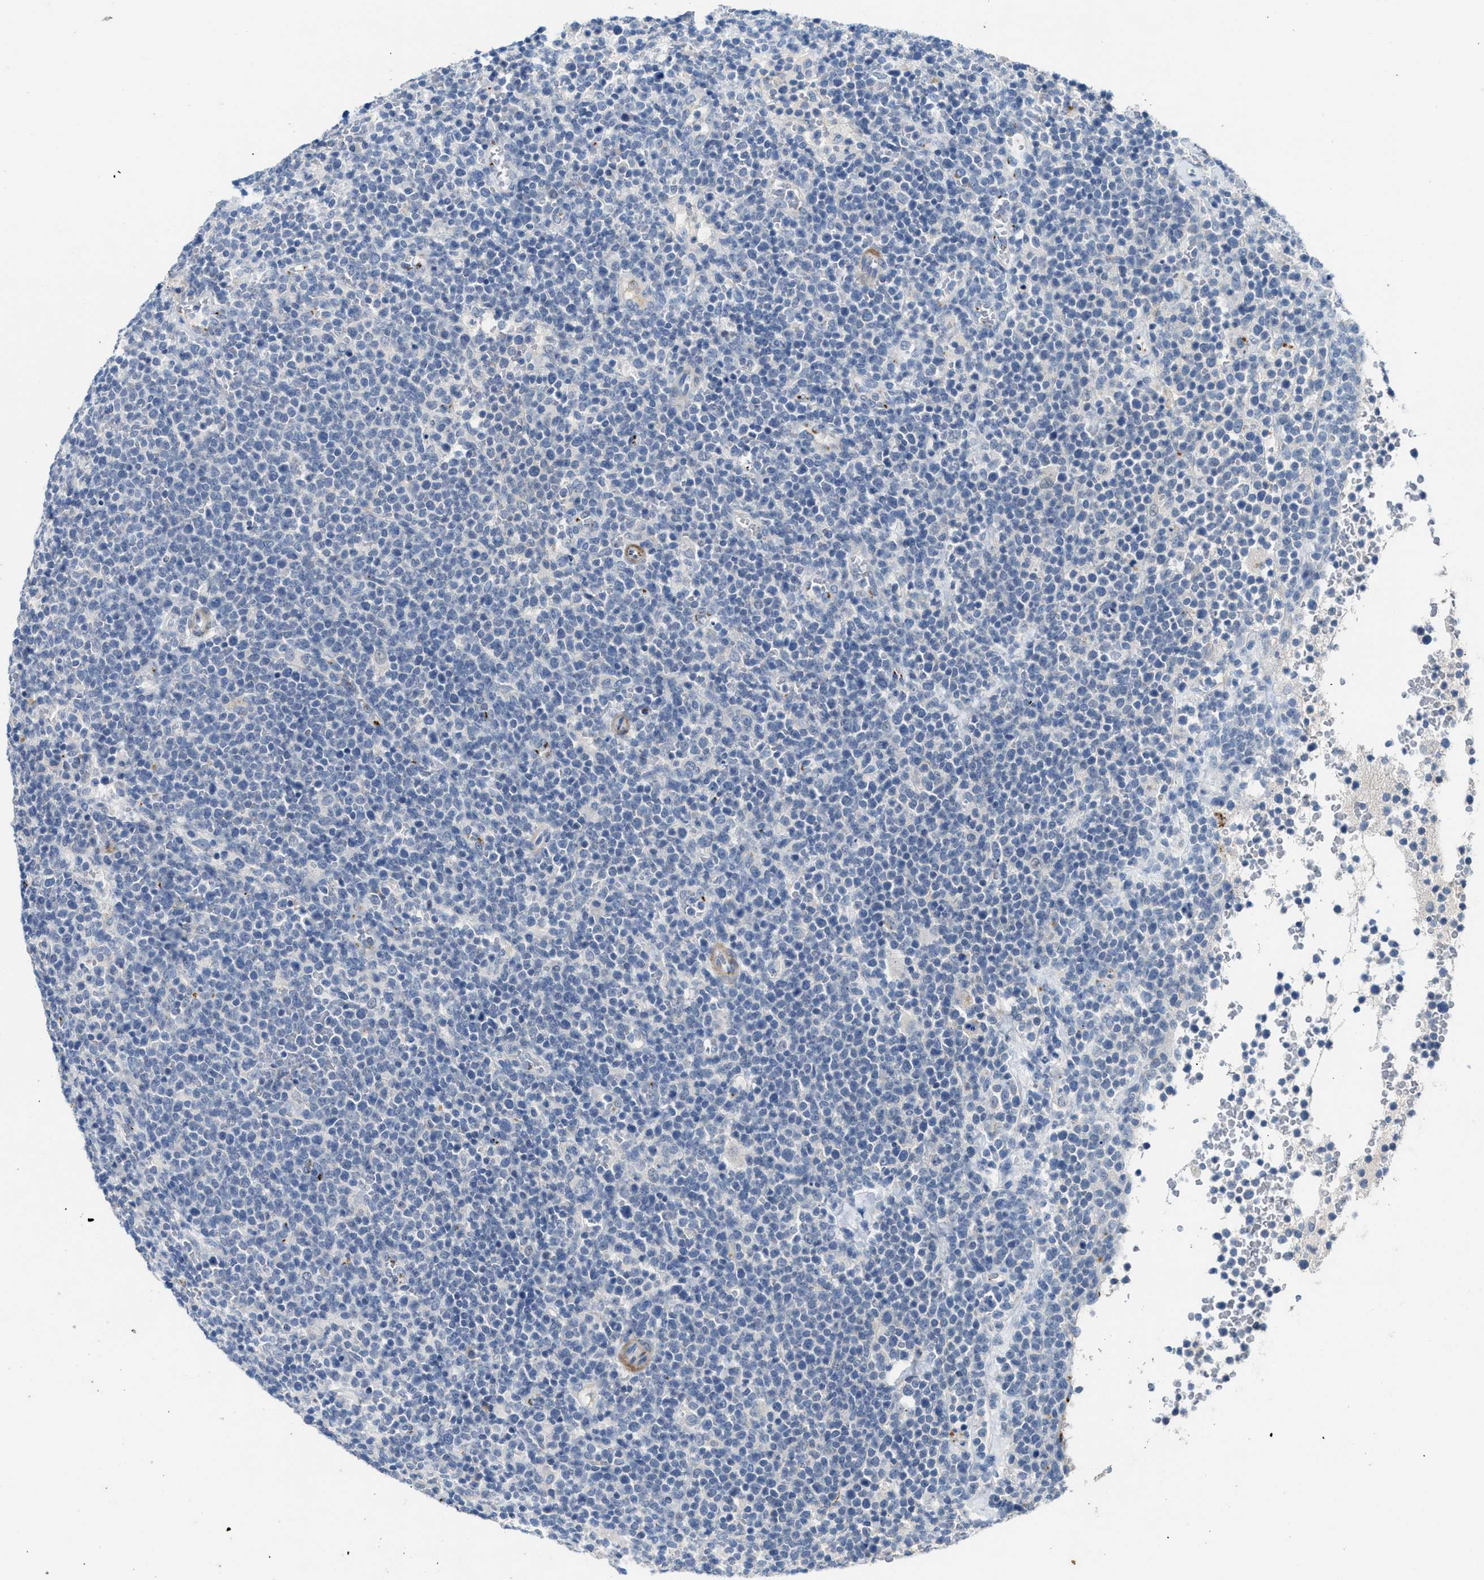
{"staining": {"intensity": "negative", "quantity": "none", "location": "none"}, "tissue": "lymphoma", "cell_type": "Tumor cells", "image_type": "cancer", "snomed": [{"axis": "morphology", "description": "Malignant lymphoma, non-Hodgkin's type, High grade"}, {"axis": "topography", "description": "Lymph node"}], "caption": "High-grade malignant lymphoma, non-Hodgkin's type was stained to show a protein in brown. There is no significant positivity in tumor cells.", "gene": "SLC5A5", "patient": {"sex": "male", "age": 61}}